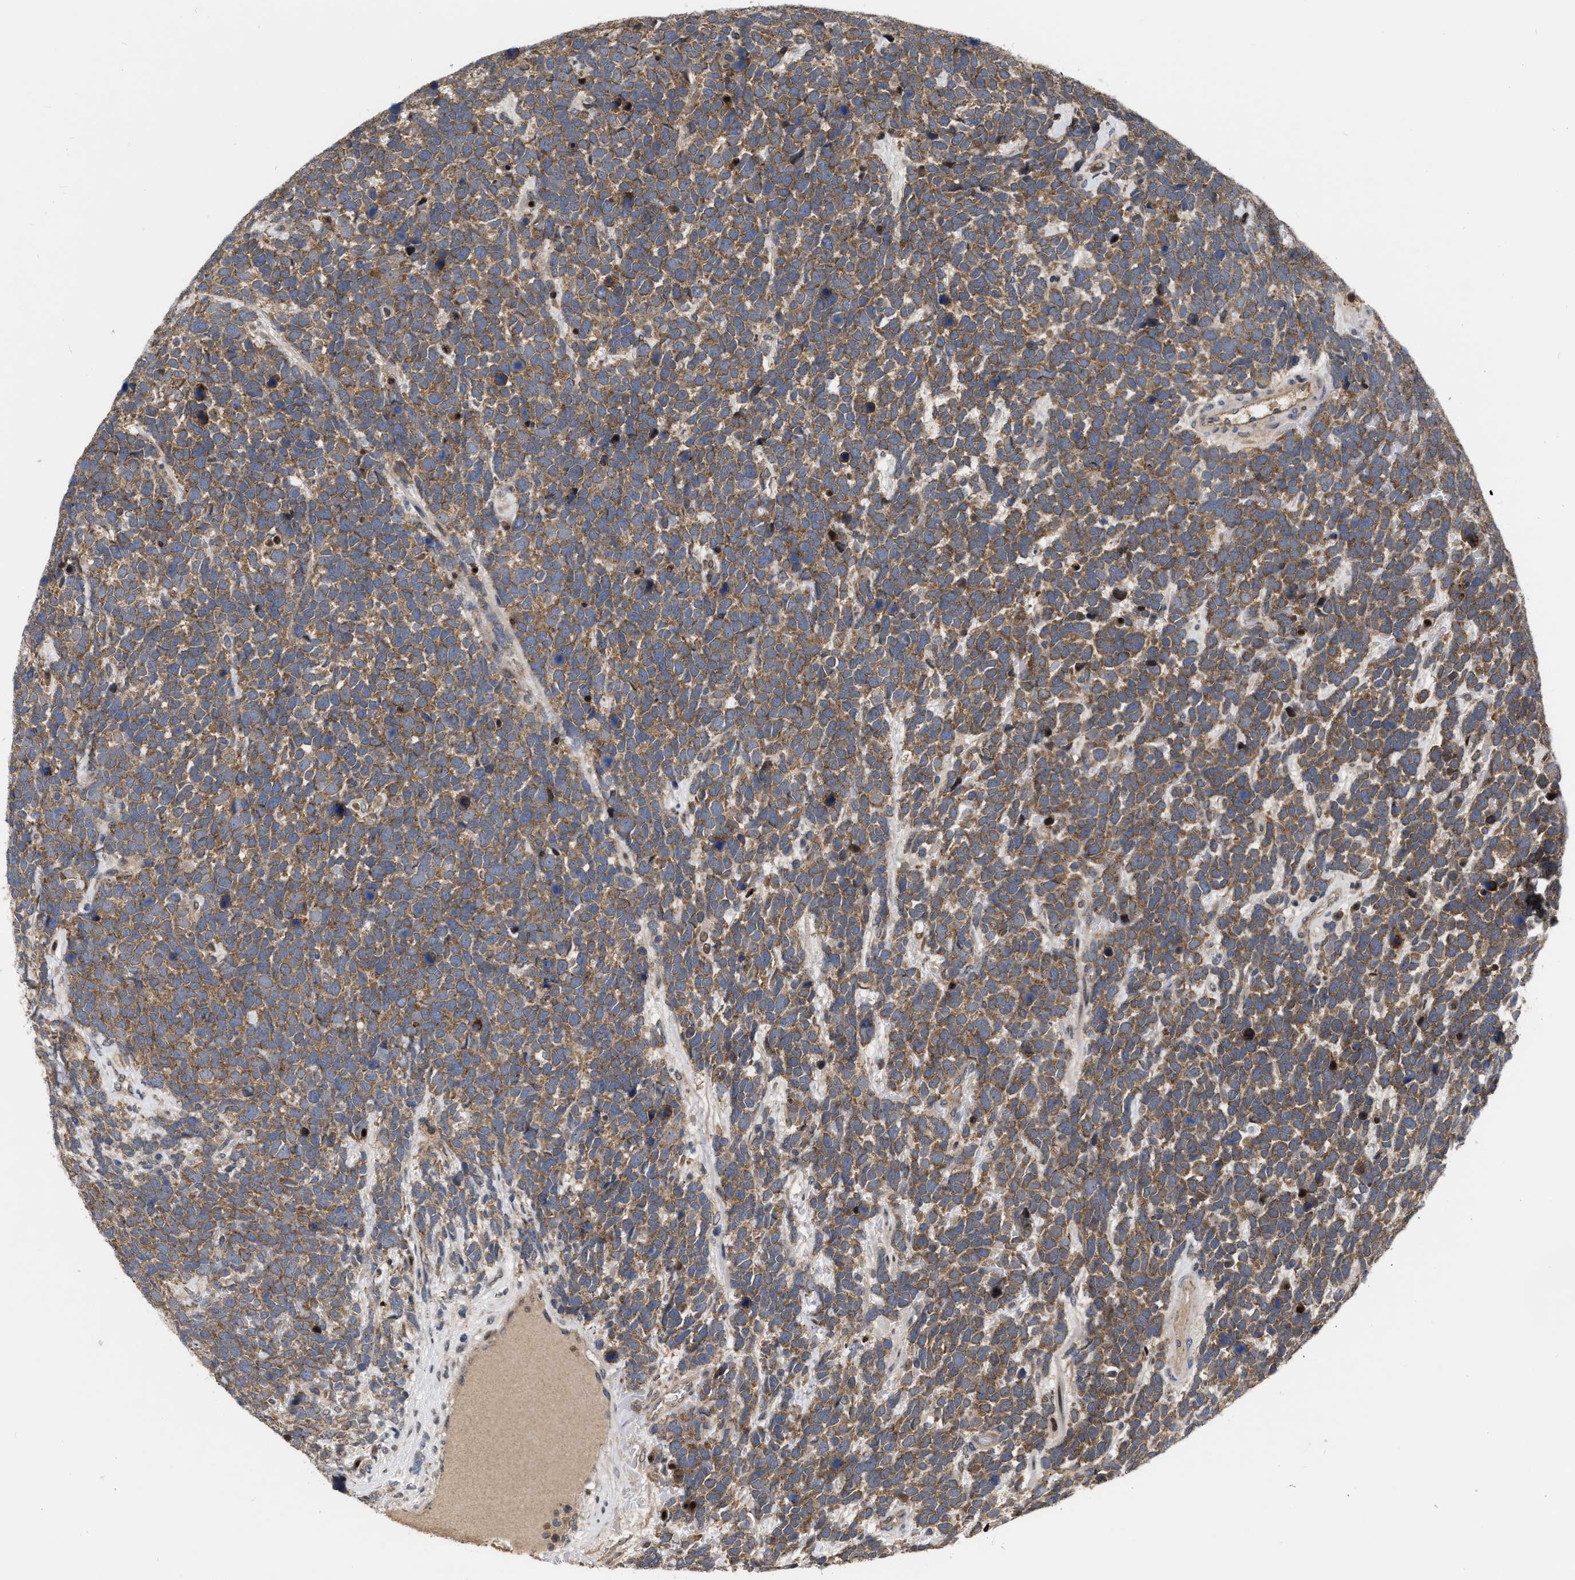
{"staining": {"intensity": "weak", "quantity": ">75%", "location": "cytoplasmic/membranous"}, "tissue": "urothelial cancer", "cell_type": "Tumor cells", "image_type": "cancer", "snomed": [{"axis": "morphology", "description": "Urothelial carcinoma, High grade"}, {"axis": "topography", "description": "Urinary bladder"}], "caption": "High-power microscopy captured an immunohistochemistry micrograph of urothelial cancer, revealing weak cytoplasmic/membranous positivity in about >75% of tumor cells.", "gene": "MDM4", "patient": {"sex": "female", "age": 82}}